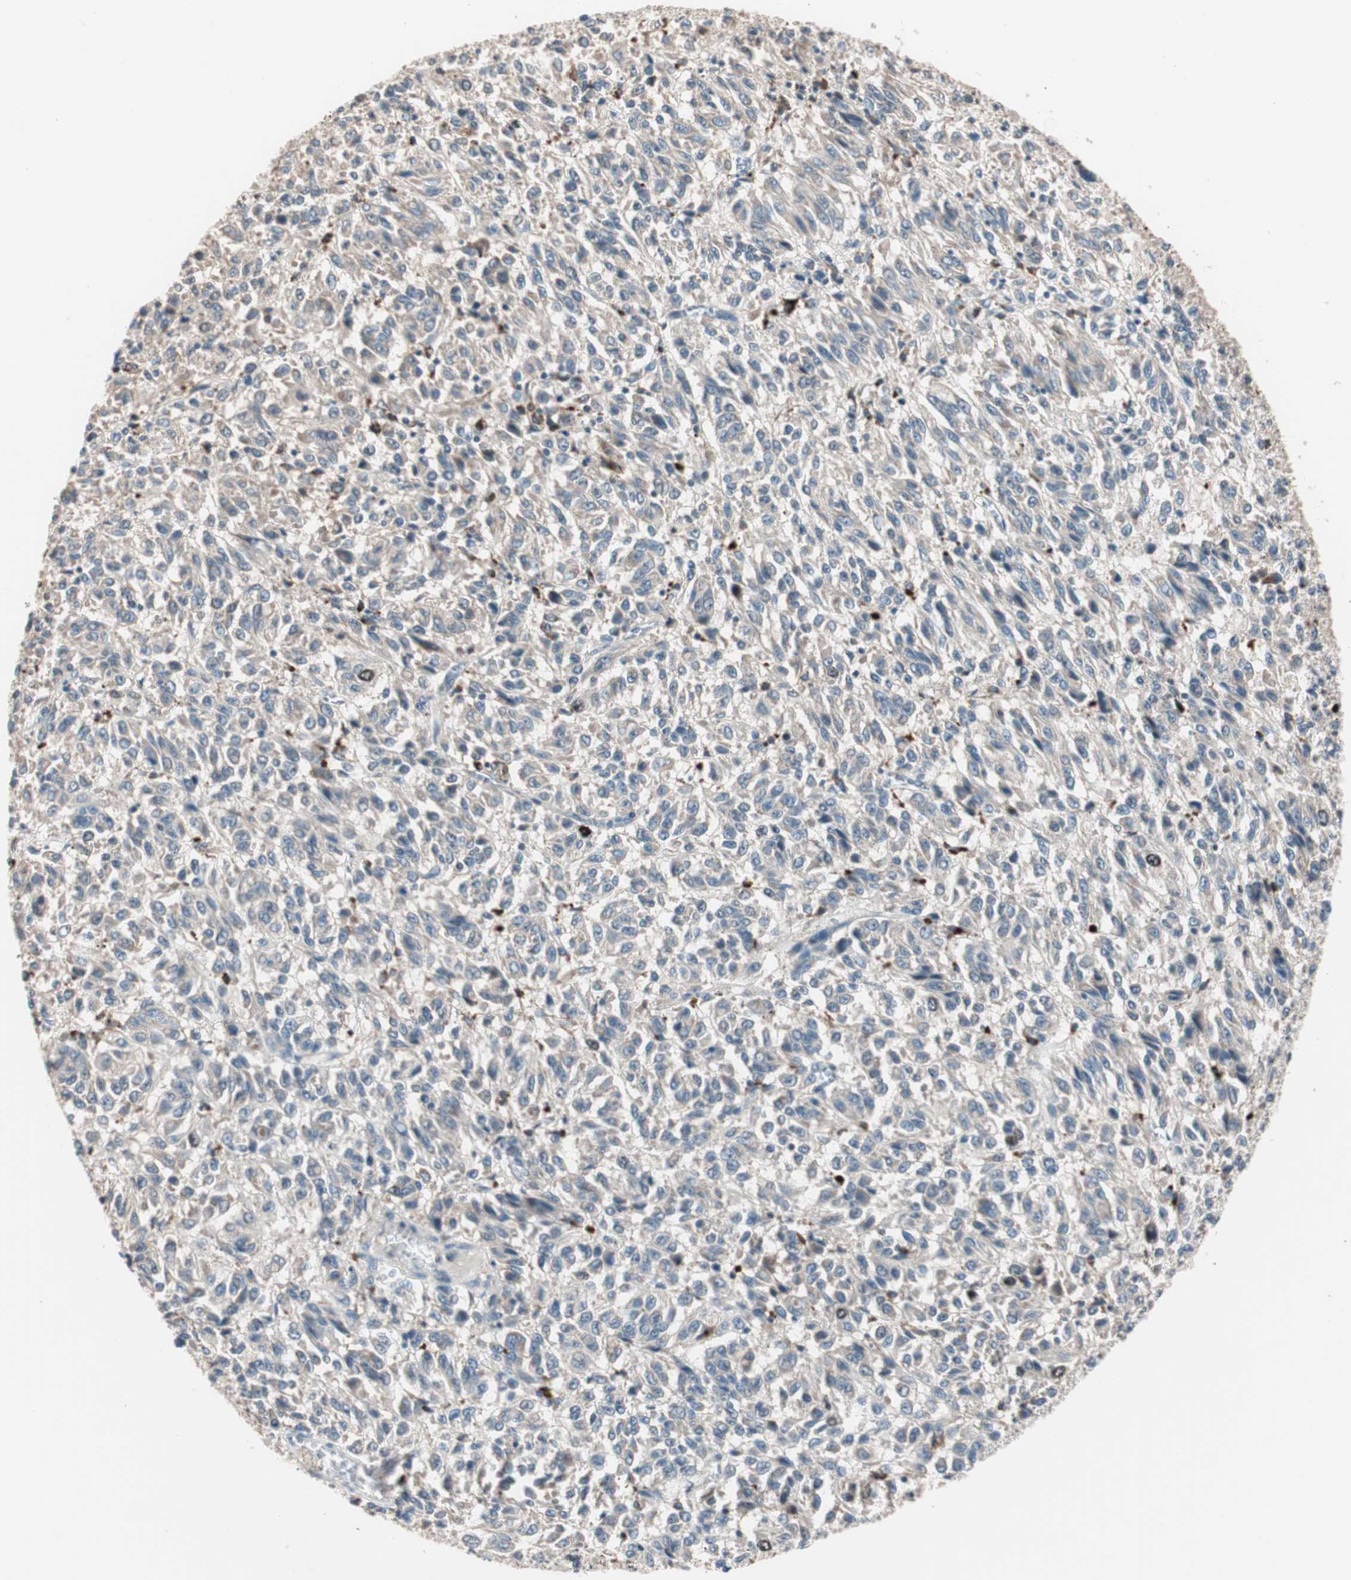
{"staining": {"intensity": "weak", "quantity": ">75%", "location": "cytoplasmic/membranous"}, "tissue": "melanoma", "cell_type": "Tumor cells", "image_type": "cancer", "snomed": [{"axis": "morphology", "description": "Malignant melanoma, Metastatic site"}, {"axis": "topography", "description": "Lung"}], "caption": "Weak cytoplasmic/membranous staining for a protein is seen in approximately >75% of tumor cells of melanoma using IHC.", "gene": "NFRKB", "patient": {"sex": "male", "age": 64}}